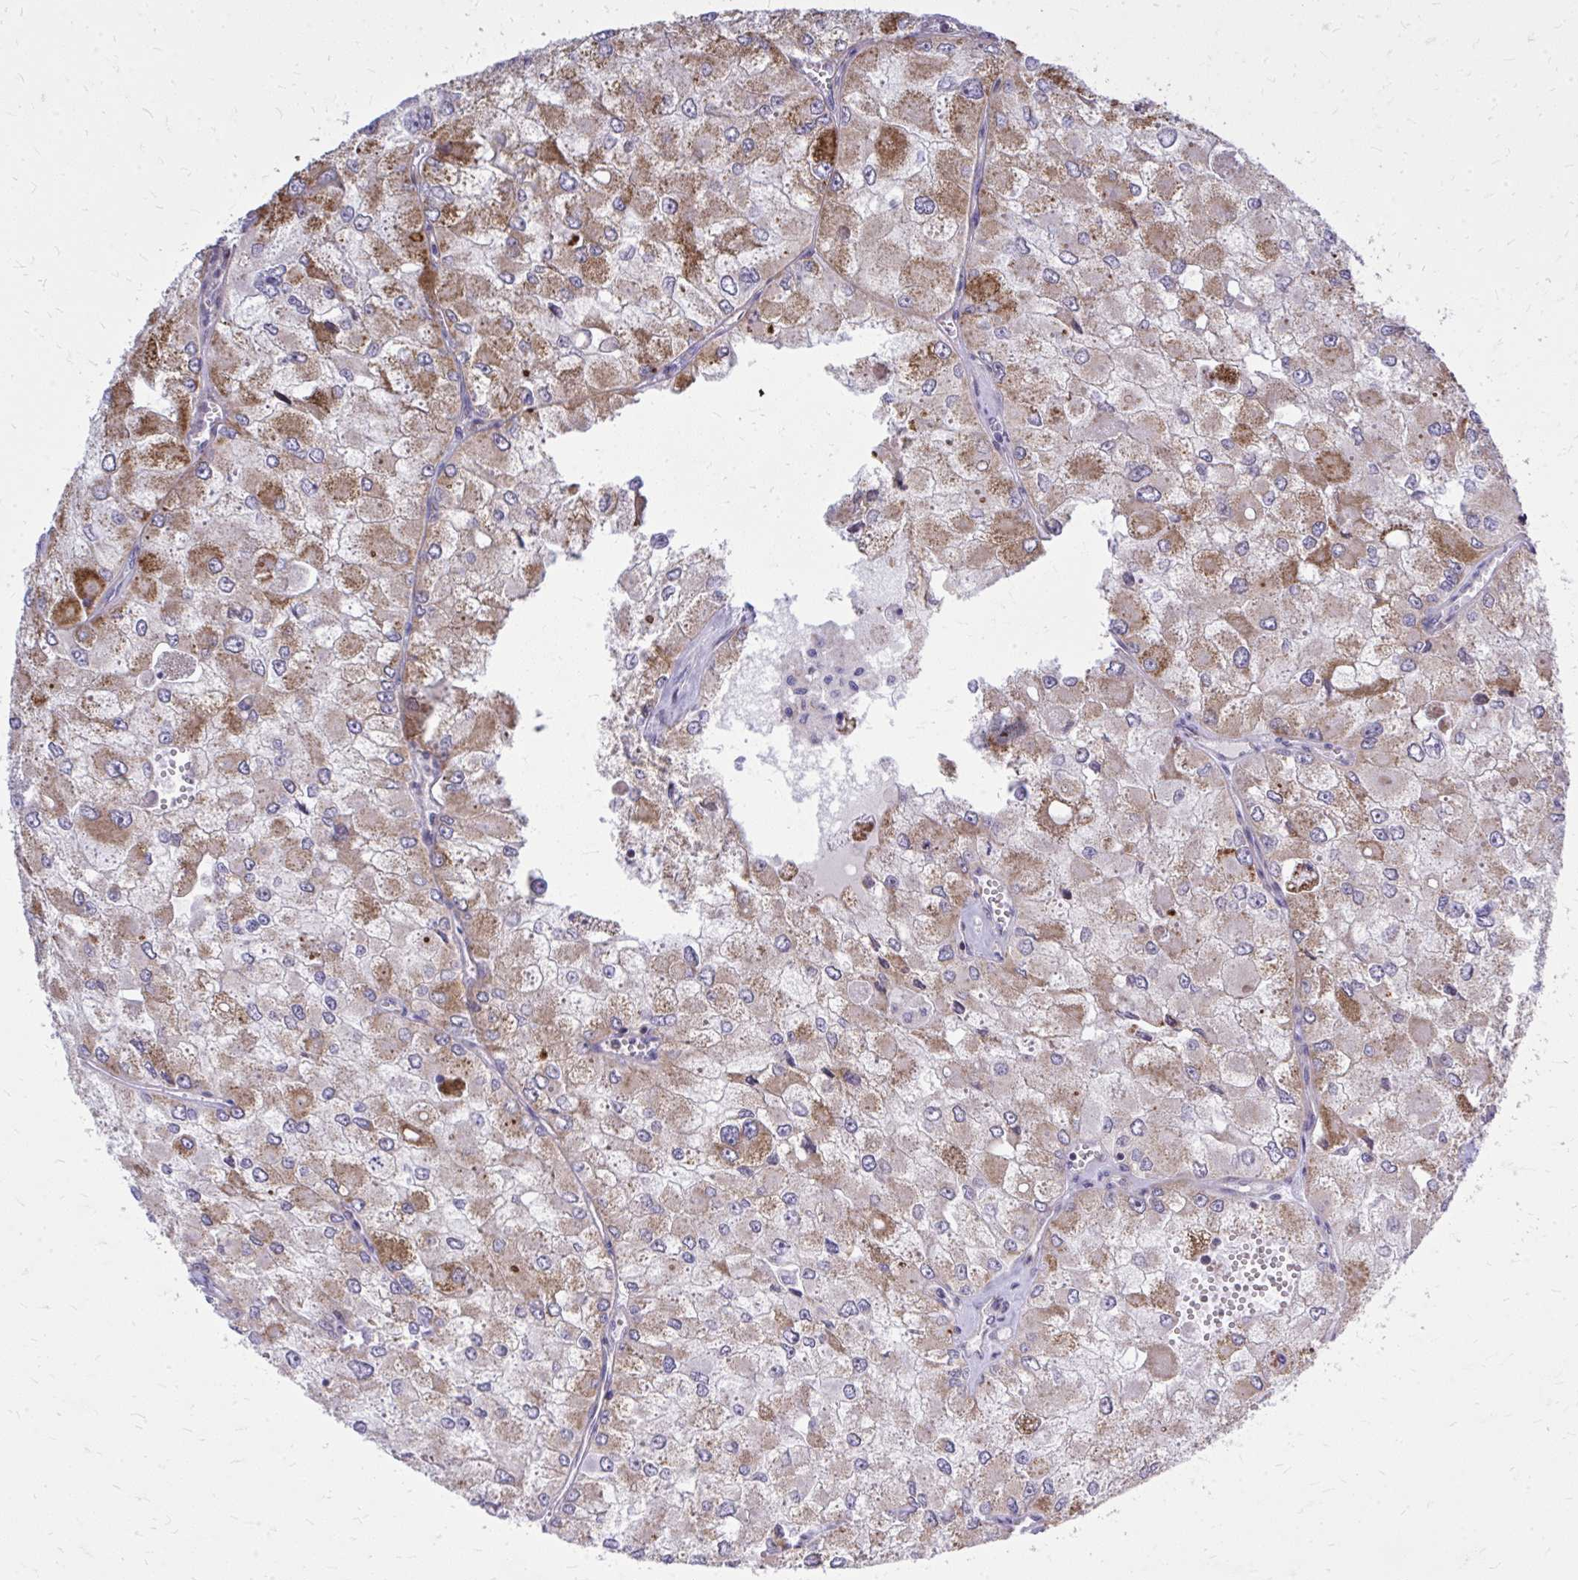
{"staining": {"intensity": "moderate", "quantity": ">75%", "location": "cytoplasmic/membranous"}, "tissue": "renal cancer", "cell_type": "Tumor cells", "image_type": "cancer", "snomed": [{"axis": "morphology", "description": "Adenocarcinoma, NOS"}, {"axis": "topography", "description": "Kidney"}], "caption": "Brown immunohistochemical staining in renal adenocarcinoma exhibits moderate cytoplasmic/membranous staining in about >75% of tumor cells.", "gene": "ZNF362", "patient": {"sex": "female", "age": 70}}